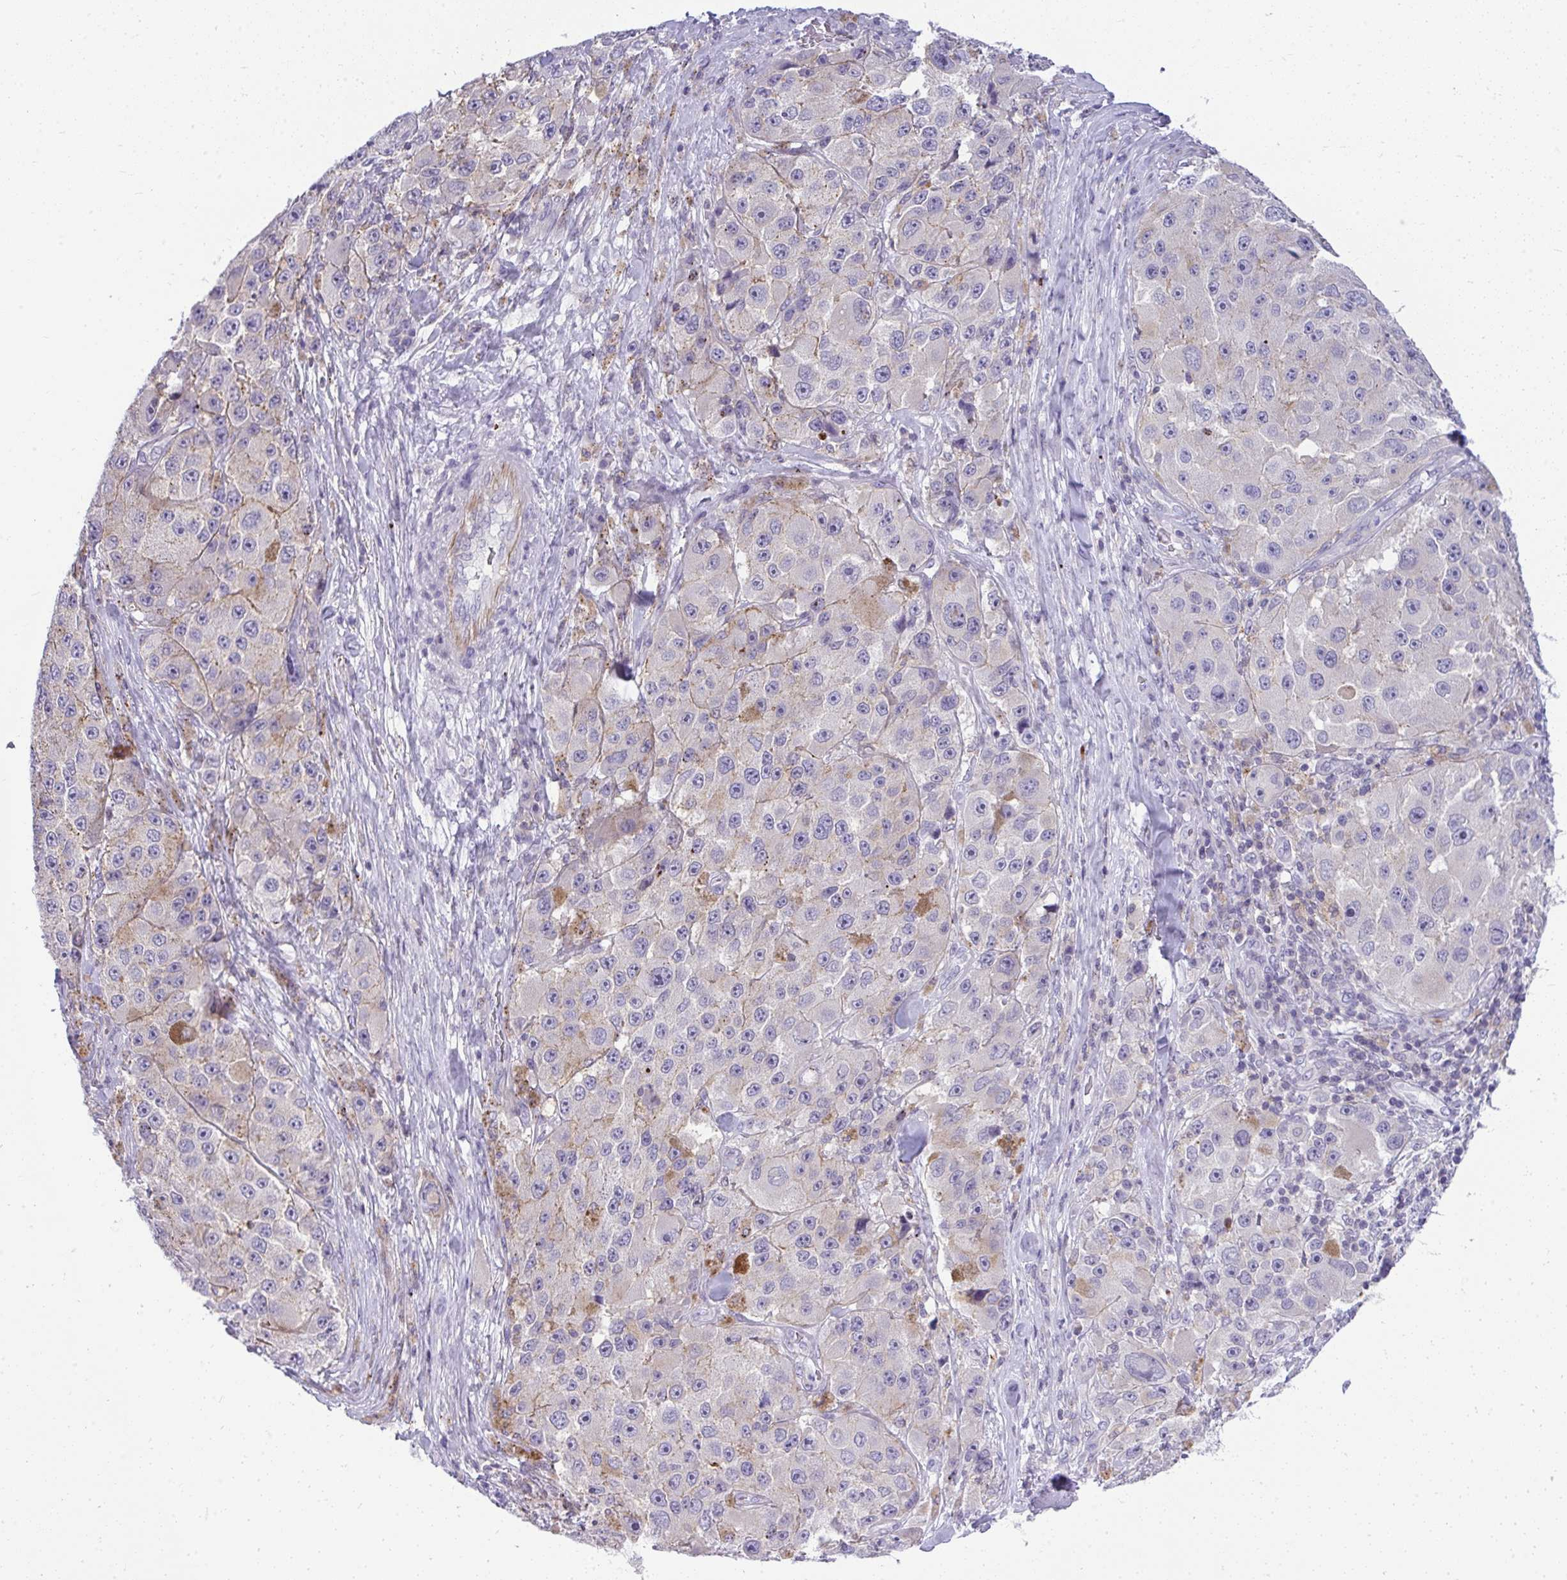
{"staining": {"intensity": "moderate", "quantity": "<25%", "location": "cytoplasmic/membranous"}, "tissue": "melanoma", "cell_type": "Tumor cells", "image_type": "cancer", "snomed": [{"axis": "morphology", "description": "Malignant melanoma, Metastatic site"}, {"axis": "topography", "description": "Lymph node"}], "caption": "Protein expression by immunohistochemistry demonstrates moderate cytoplasmic/membranous expression in approximately <25% of tumor cells in melanoma.", "gene": "VPS4B", "patient": {"sex": "male", "age": 62}}